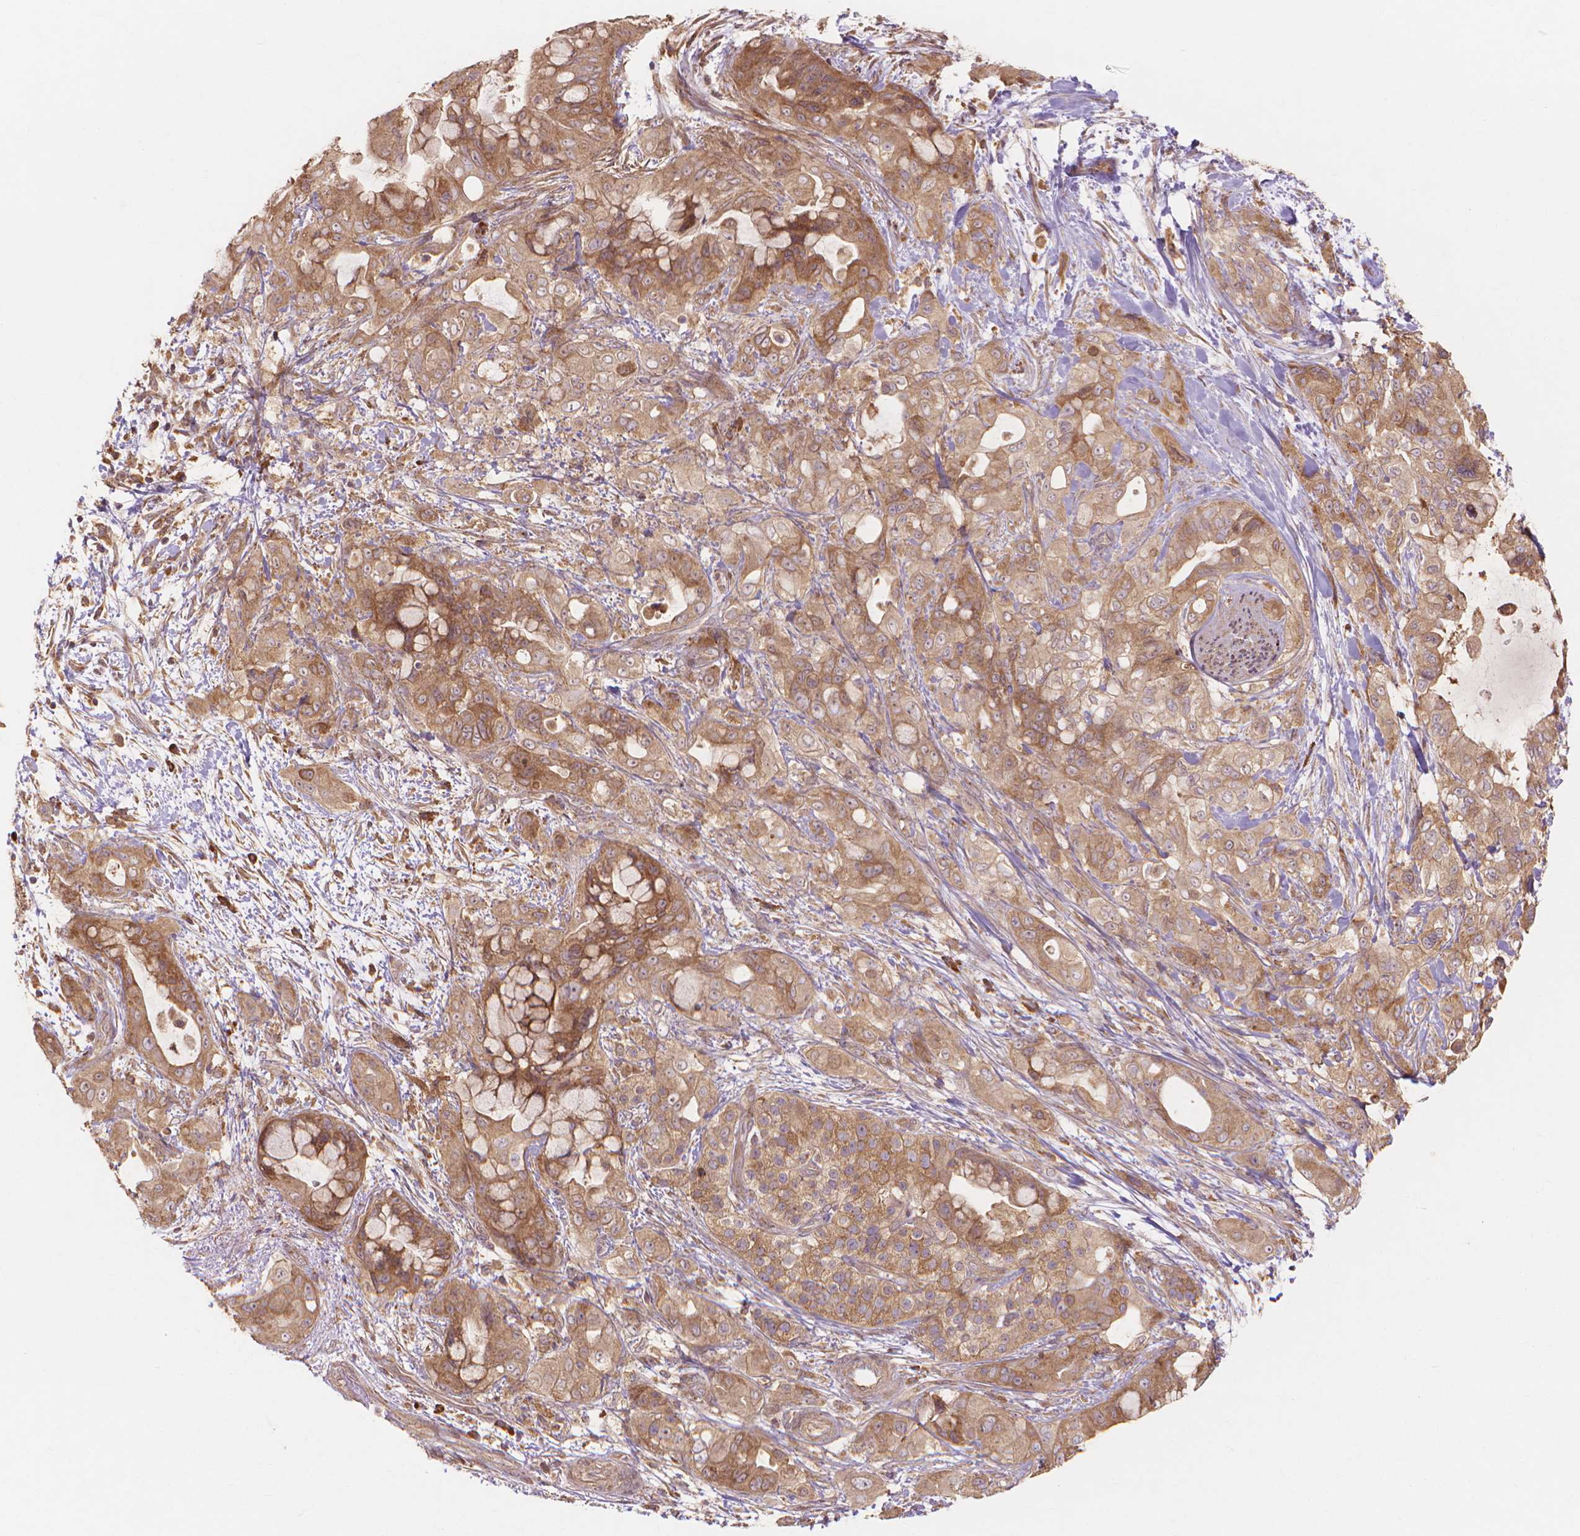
{"staining": {"intensity": "moderate", "quantity": ">75%", "location": "cytoplasmic/membranous"}, "tissue": "pancreatic cancer", "cell_type": "Tumor cells", "image_type": "cancer", "snomed": [{"axis": "morphology", "description": "Adenocarcinoma, NOS"}, {"axis": "topography", "description": "Pancreas"}], "caption": "Immunohistochemistry (DAB) staining of human adenocarcinoma (pancreatic) displays moderate cytoplasmic/membranous protein expression in approximately >75% of tumor cells.", "gene": "TAB2", "patient": {"sex": "male", "age": 71}}